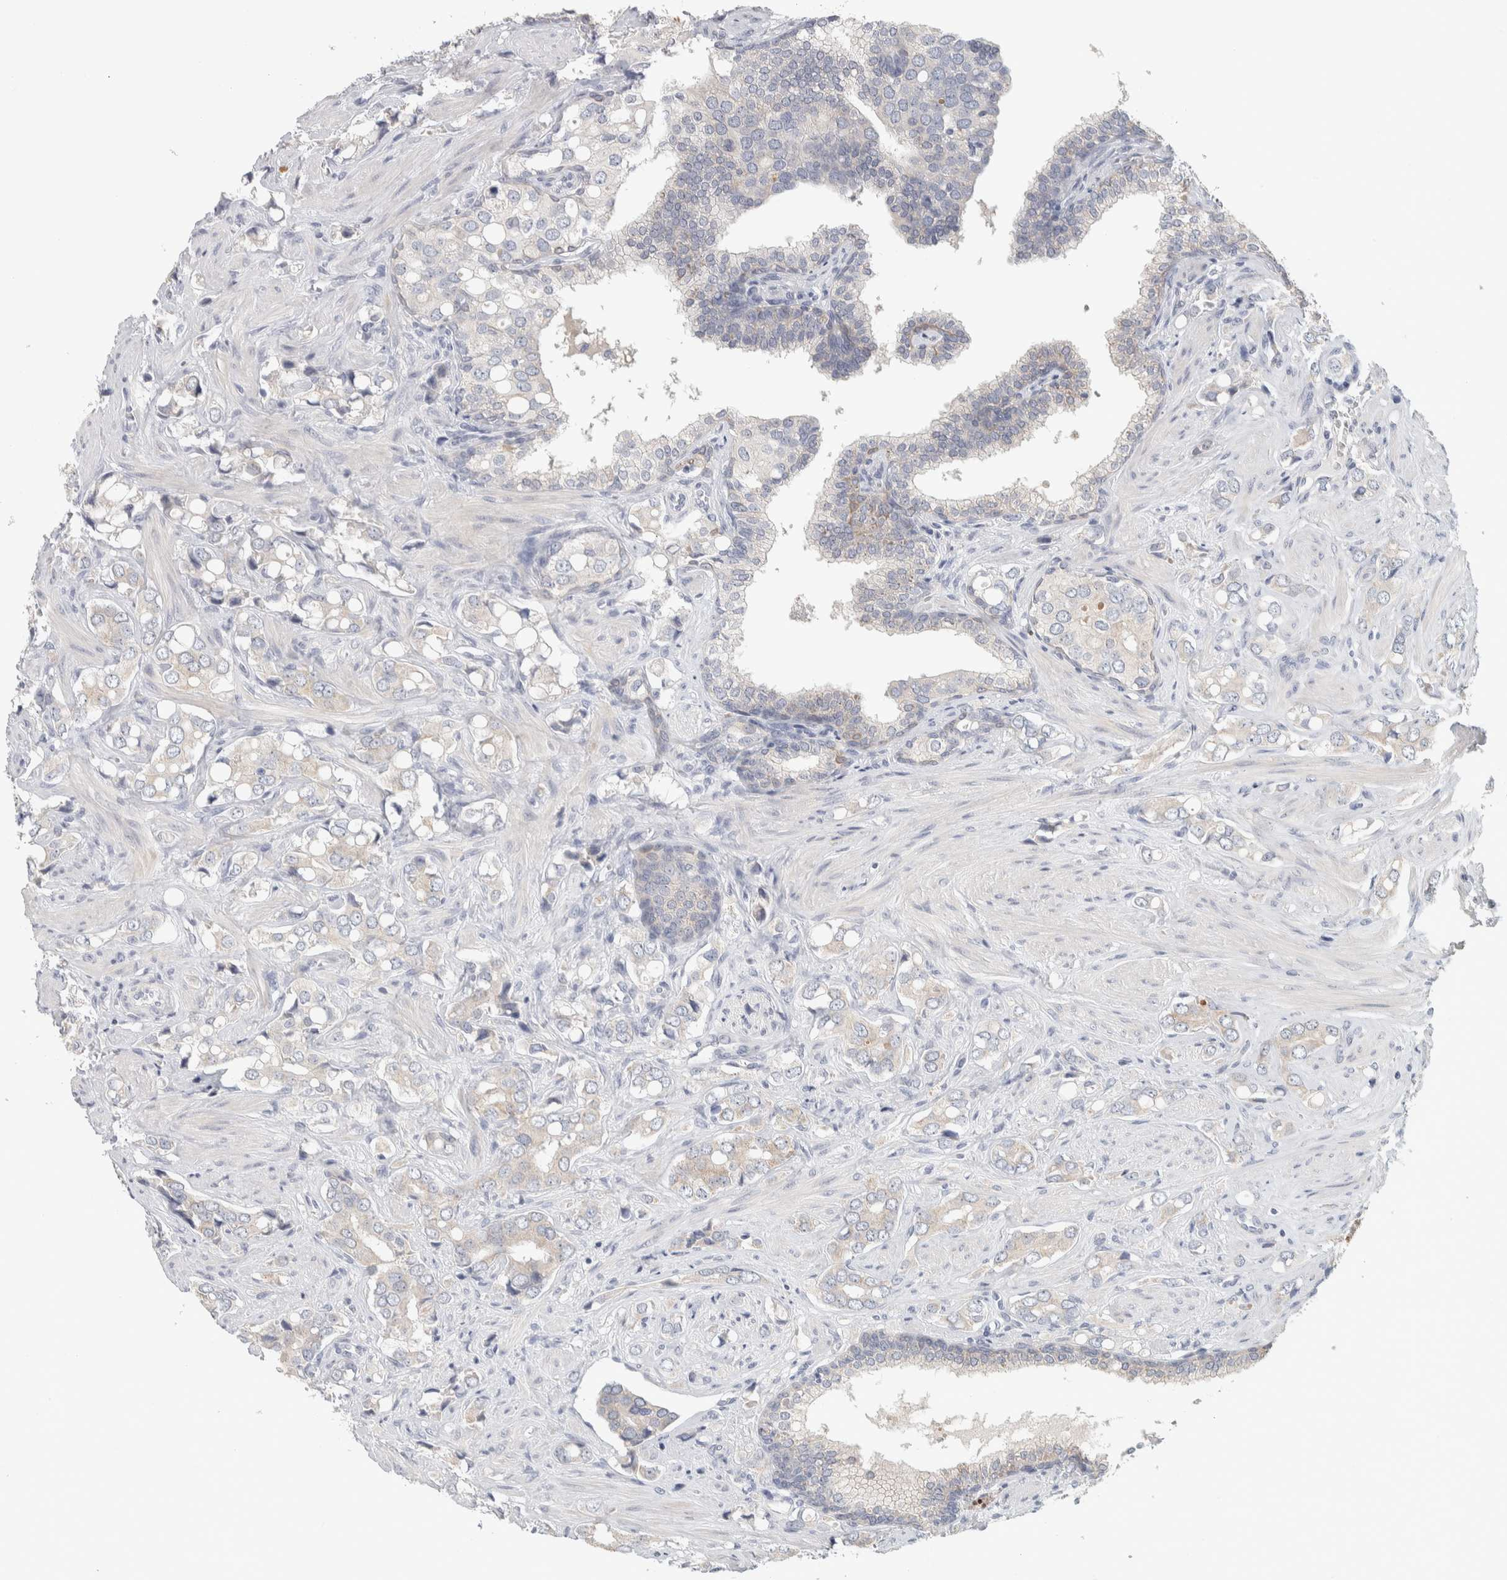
{"staining": {"intensity": "negative", "quantity": "none", "location": "none"}, "tissue": "prostate cancer", "cell_type": "Tumor cells", "image_type": "cancer", "snomed": [{"axis": "morphology", "description": "Adenocarcinoma, High grade"}, {"axis": "topography", "description": "Prostate"}], "caption": "A histopathology image of human prostate cancer is negative for staining in tumor cells.", "gene": "DCXR", "patient": {"sex": "male", "age": 52}}